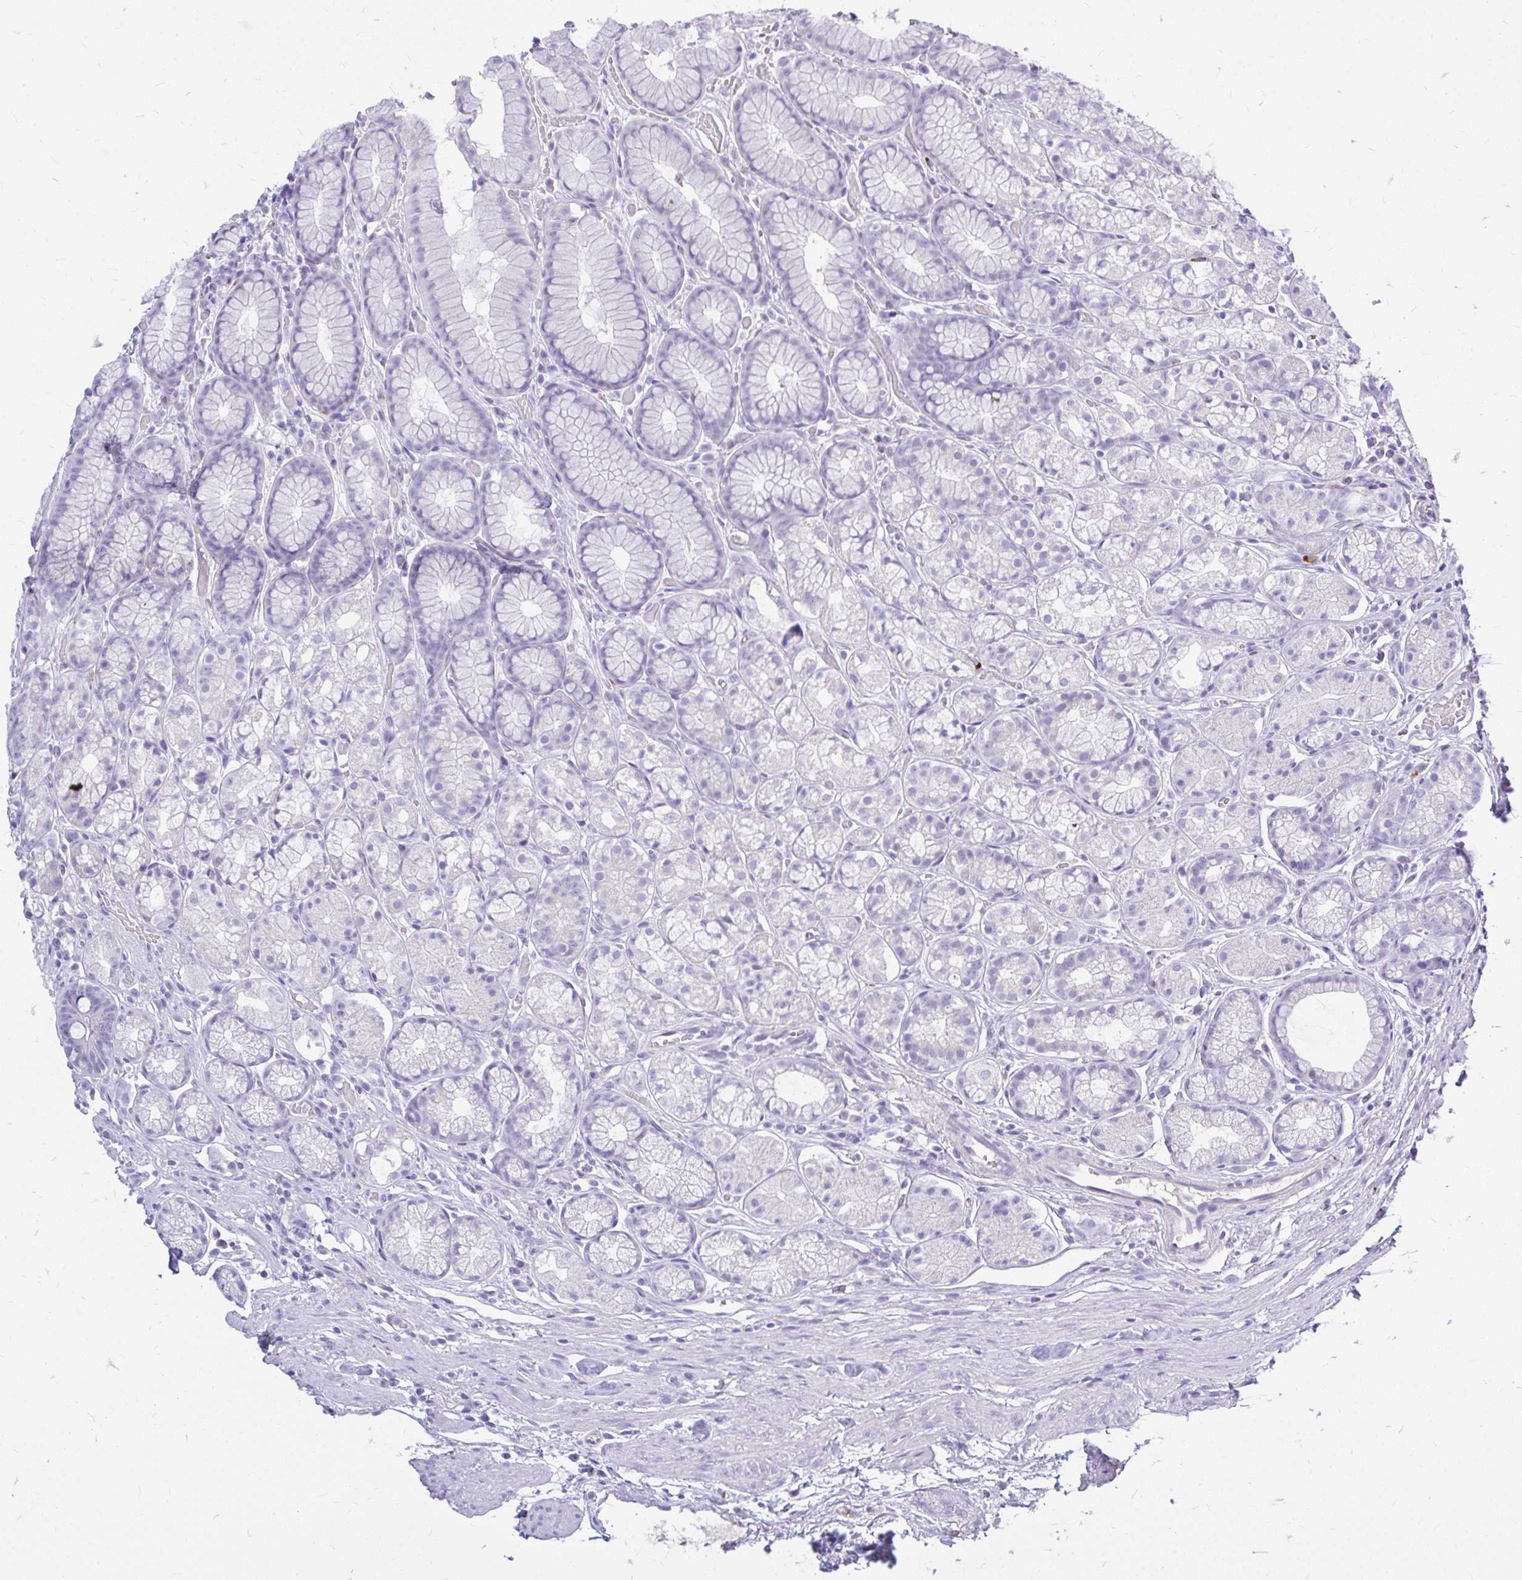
{"staining": {"intensity": "negative", "quantity": "none", "location": "none"}, "tissue": "stomach", "cell_type": "Glandular cells", "image_type": "normal", "snomed": [{"axis": "morphology", "description": "Normal tissue, NOS"}, {"axis": "topography", "description": "Smooth muscle"}, {"axis": "topography", "description": "Stomach"}], "caption": "This is an immunohistochemistry histopathology image of unremarkable human stomach. There is no expression in glandular cells.", "gene": "MAP1LC3A", "patient": {"sex": "male", "age": 70}}